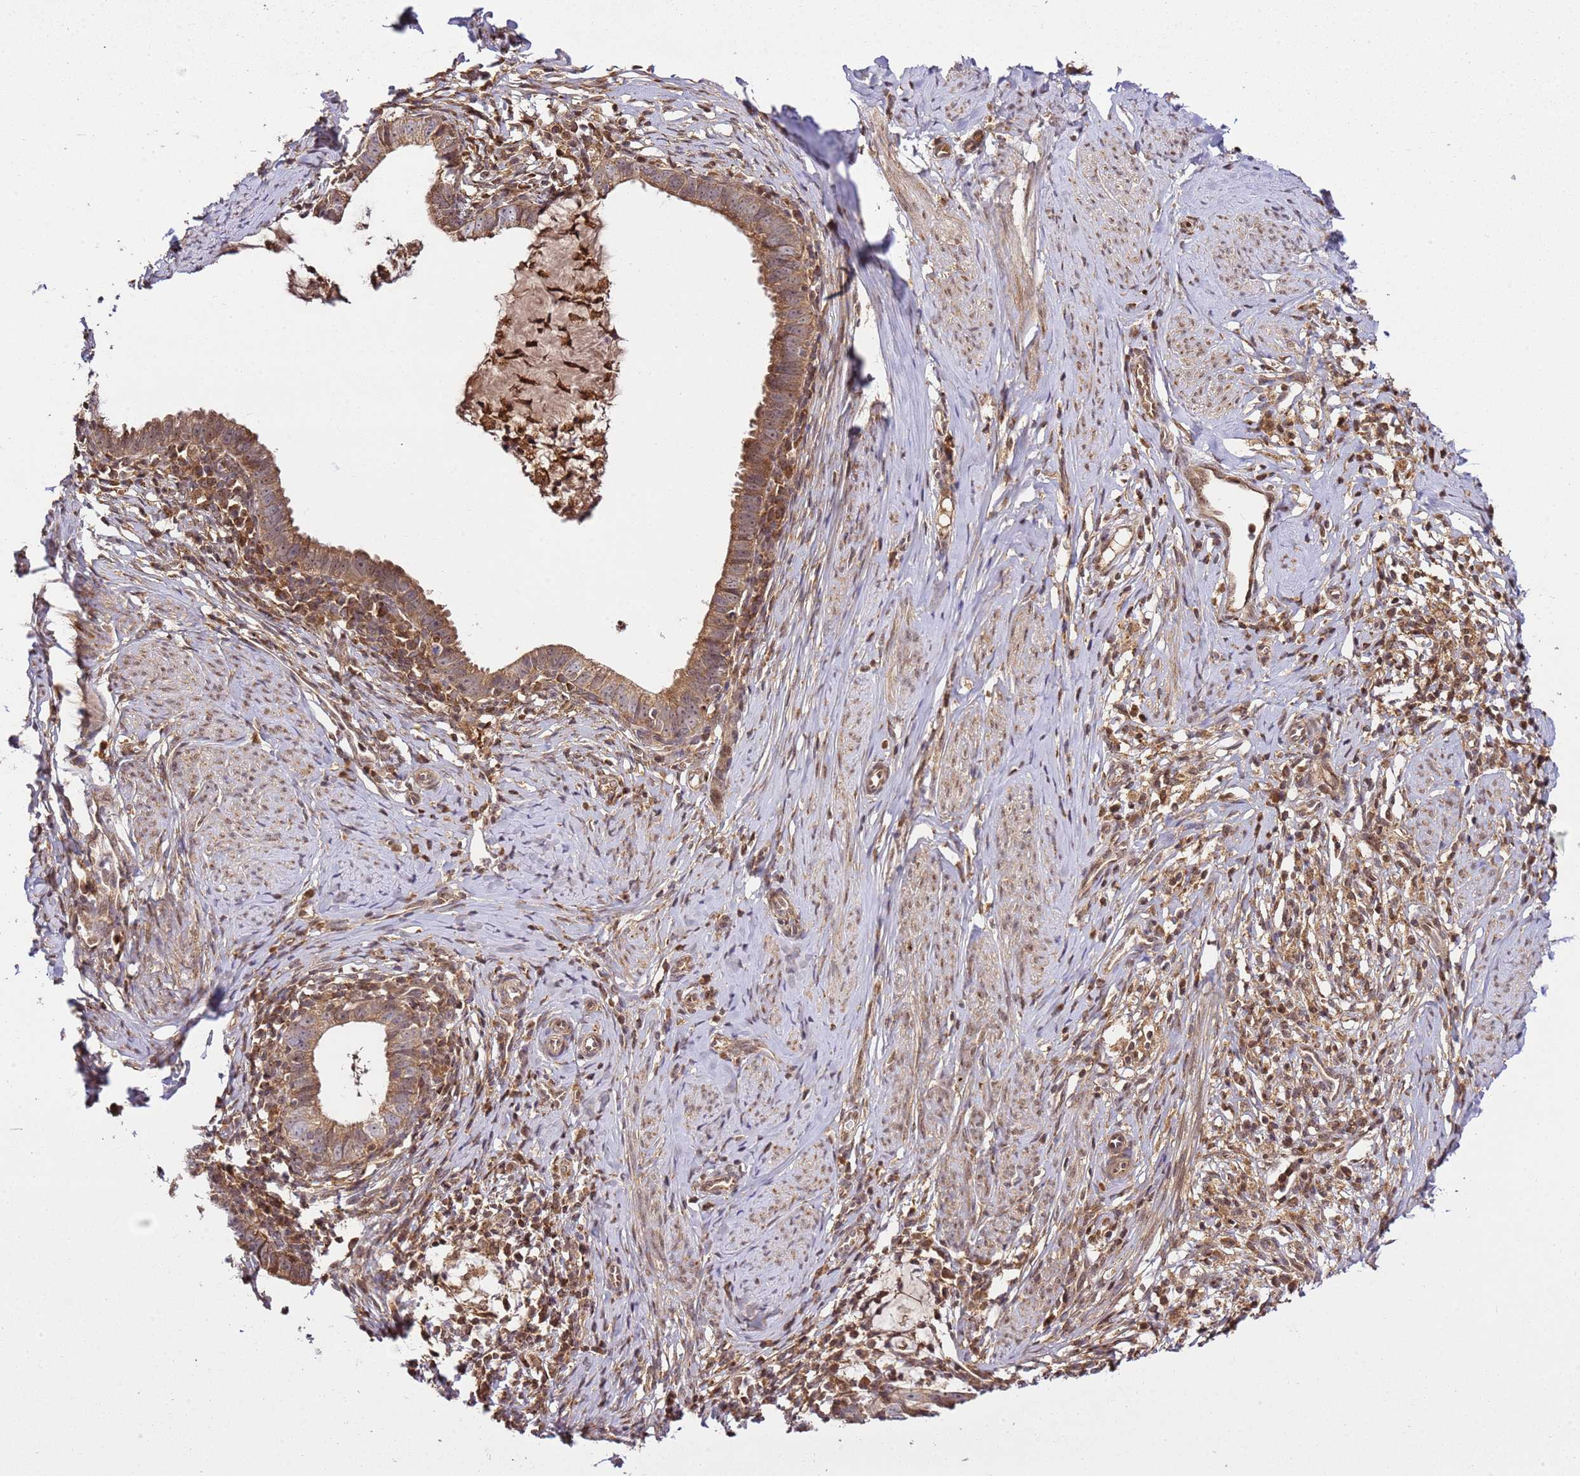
{"staining": {"intensity": "moderate", "quantity": ">75%", "location": "cytoplasmic/membranous"}, "tissue": "cervical cancer", "cell_type": "Tumor cells", "image_type": "cancer", "snomed": [{"axis": "morphology", "description": "Adenocarcinoma, NOS"}, {"axis": "topography", "description": "Cervix"}], "caption": "There is medium levels of moderate cytoplasmic/membranous expression in tumor cells of adenocarcinoma (cervical), as demonstrated by immunohistochemical staining (brown color).", "gene": "RASA3", "patient": {"sex": "female", "age": 36}}